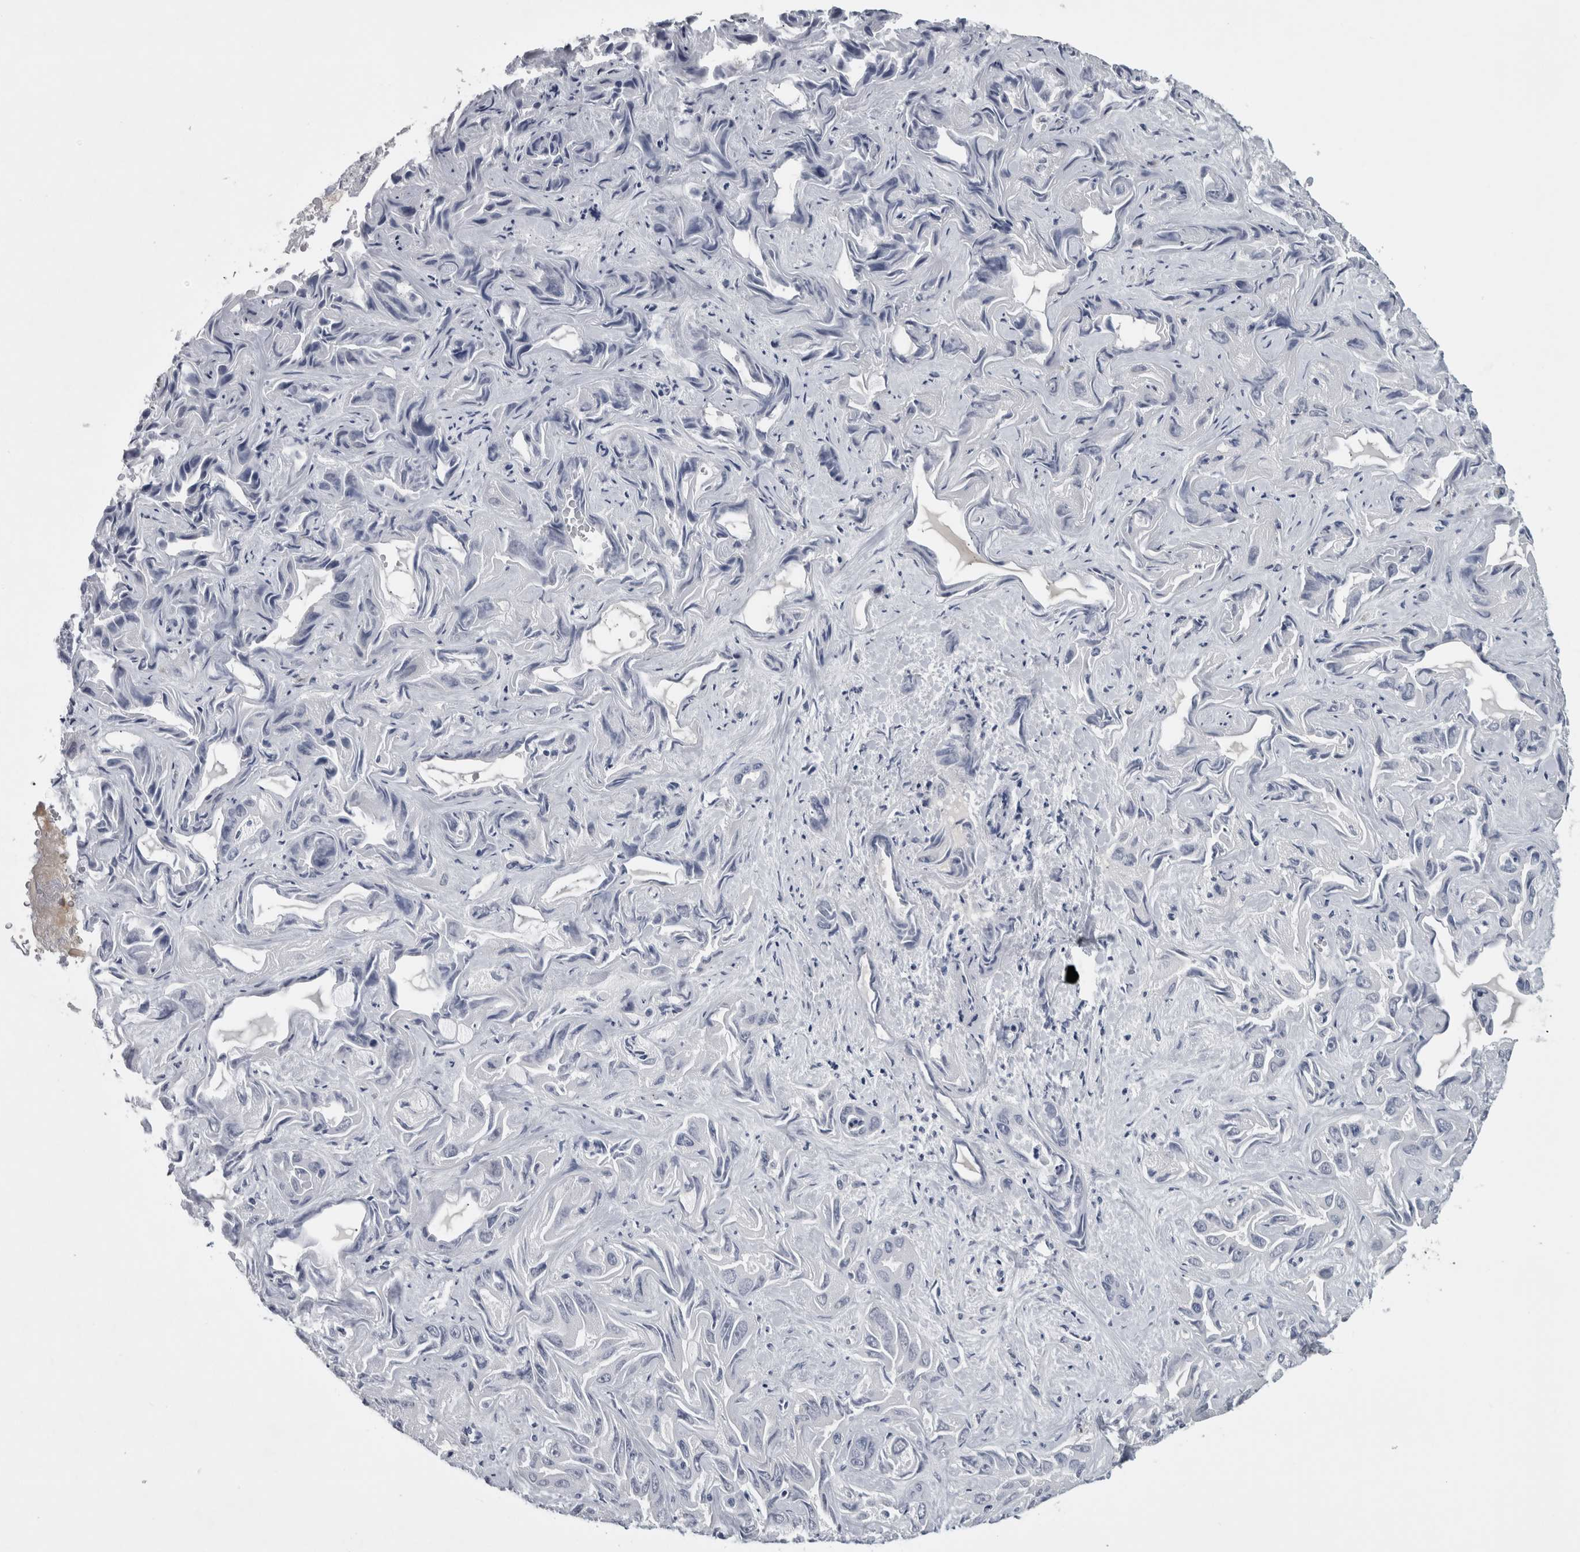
{"staining": {"intensity": "negative", "quantity": "none", "location": "none"}, "tissue": "liver cancer", "cell_type": "Tumor cells", "image_type": "cancer", "snomed": [{"axis": "morphology", "description": "Cholangiocarcinoma"}, {"axis": "topography", "description": "Liver"}], "caption": "IHC image of liver cancer (cholangiocarcinoma) stained for a protein (brown), which exhibits no staining in tumor cells. (DAB immunohistochemistry, high magnification).", "gene": "NAPRT", "patient": {"sex": "female", "age": 52}}